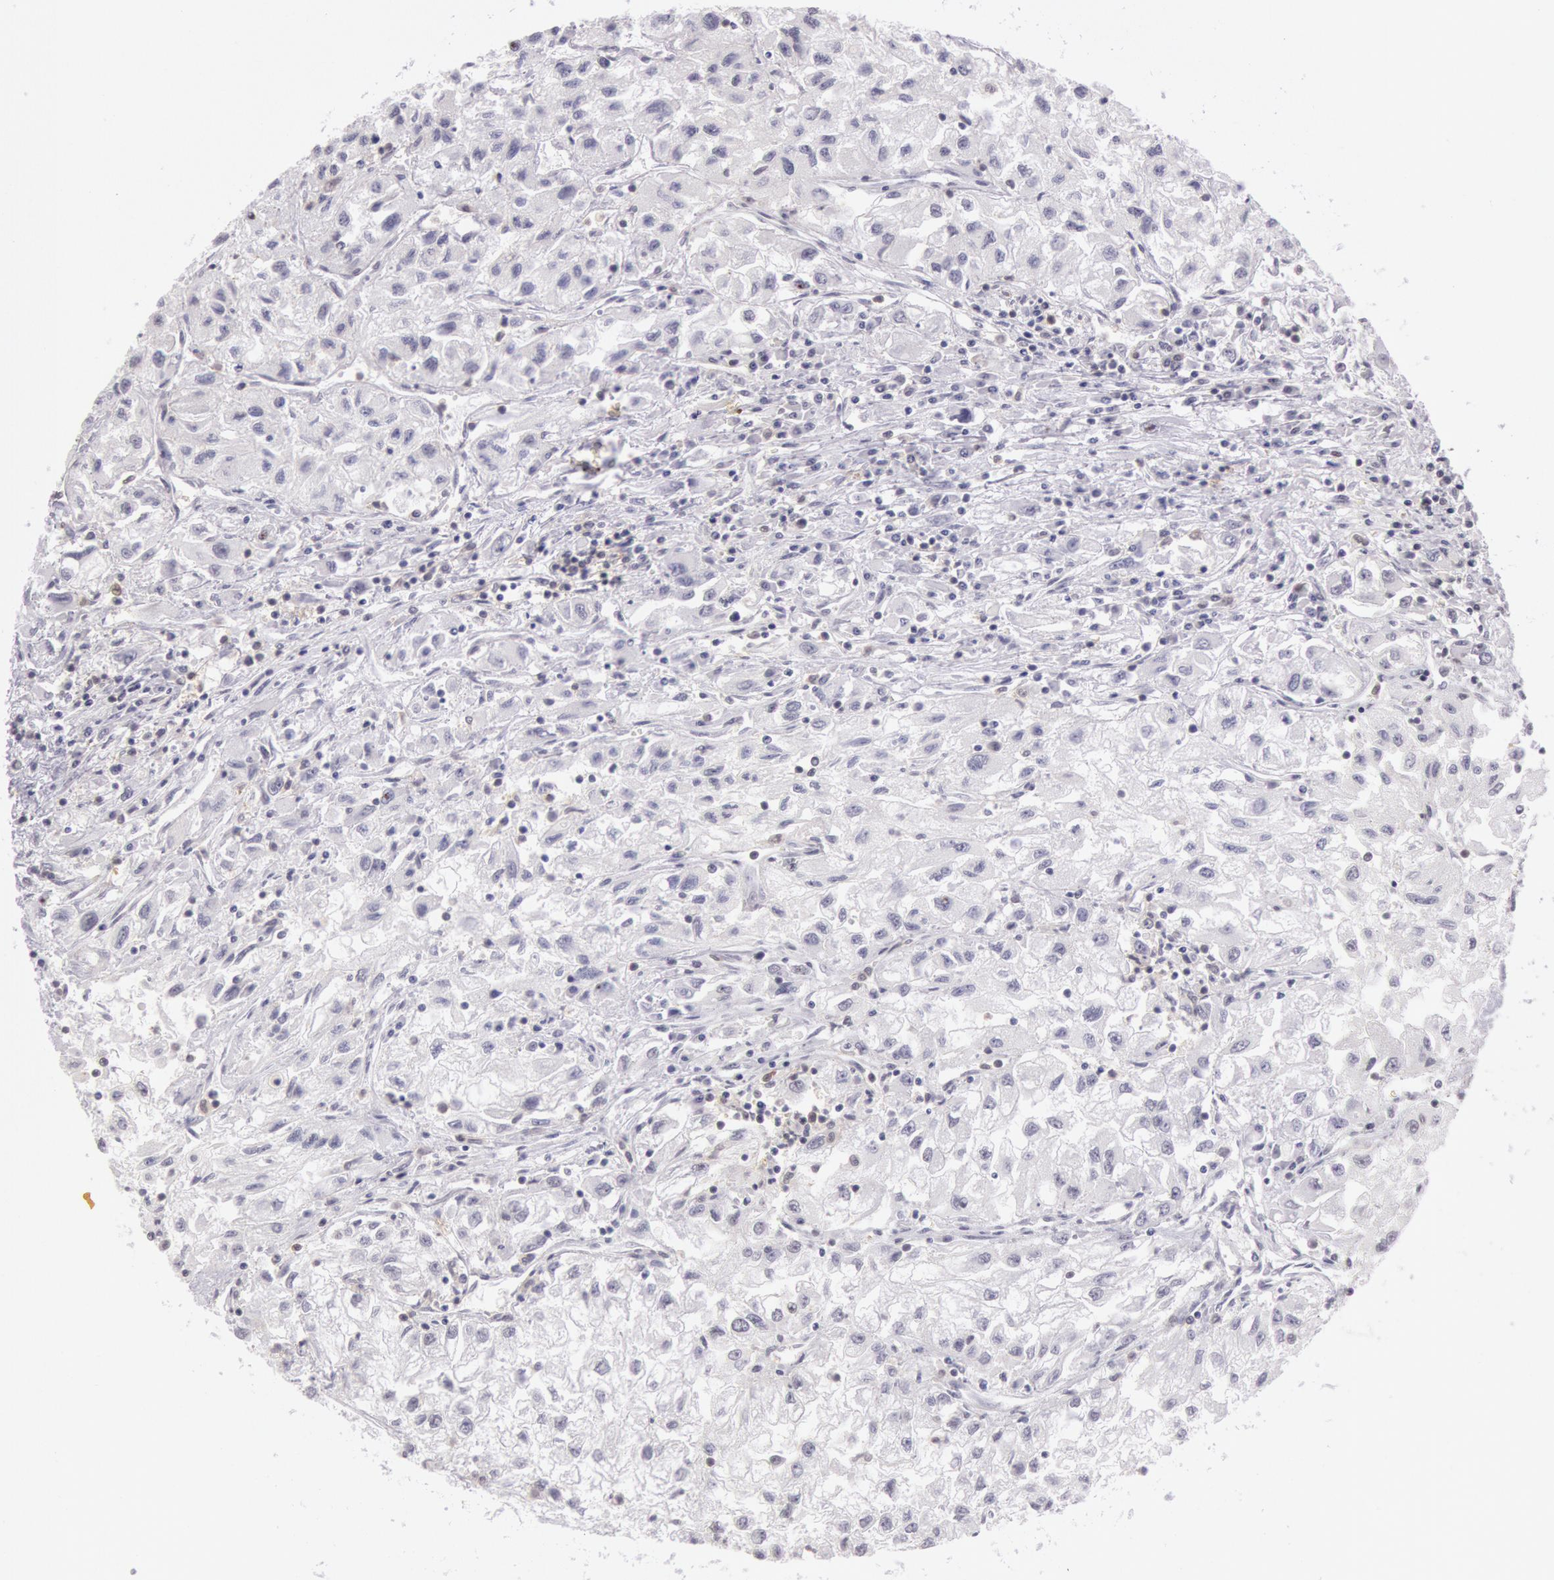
{"staining": {"intensity": "negative", "quantity": "none", "location": "none"}, "tissue": "renal cancer", "cell_type": "Tumor cells", "image_type": "cancer", "snomed": [{"axis": "morphology", "description": "Adenocarcinoma, NOS"}, {"axis": "topography", "description": "Kidney"}], "caption": "This is a histopathology image of IHC staining of renal cancer, which shows no positivity in tumor cells. Nuclei are stained in blue.", "gene": "ESS2", "patient": {"sex": "male", "age": 59}}